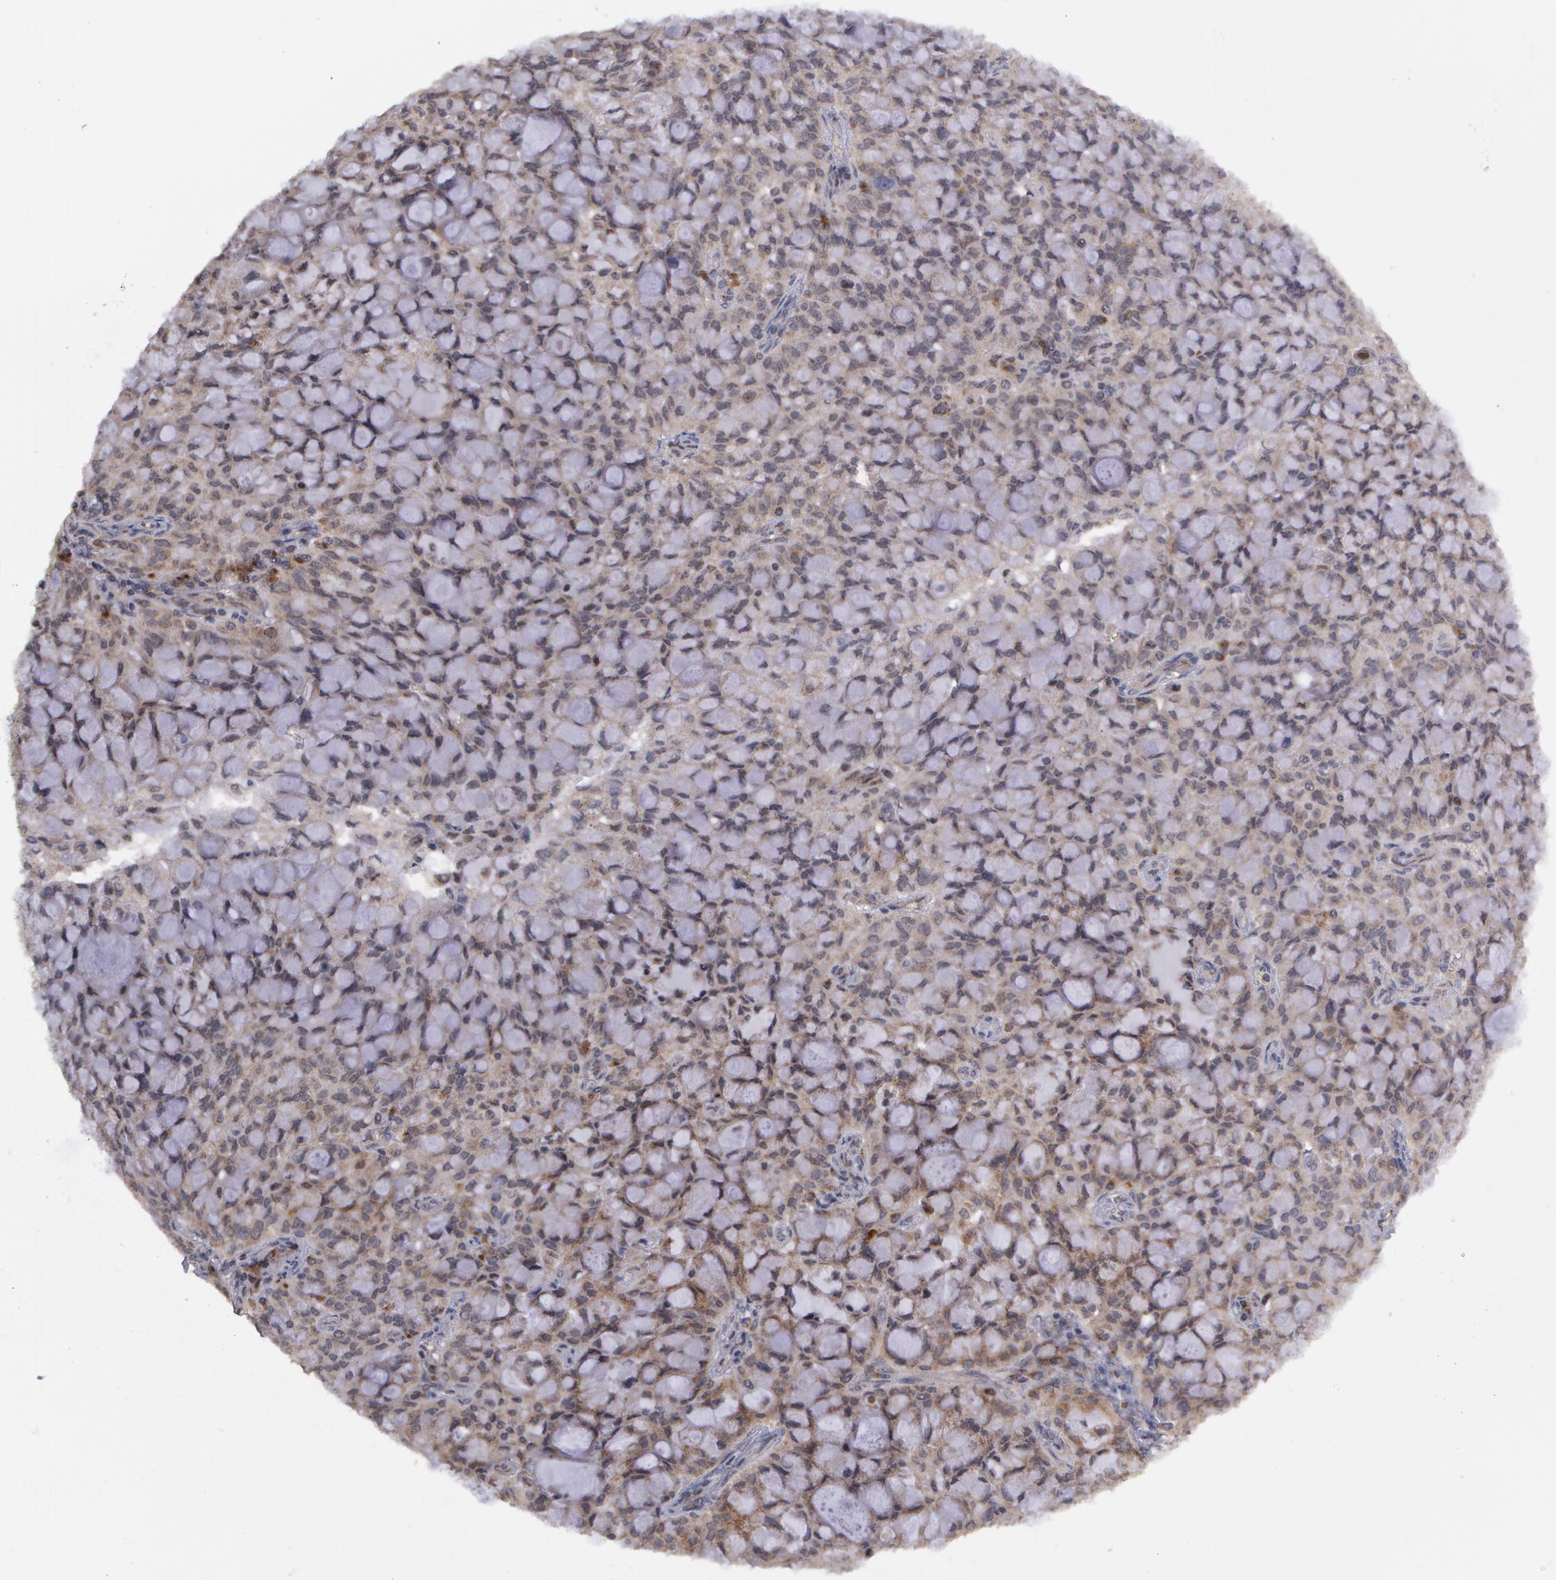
{"staining": {"intensity": "negative", "quantity": "none", "location": "none"}, "tissue": "lung cancer", "cell_type": "Tumor cells", "image_type": "cancer", "snomed": [{"axis": "morphology", "description": "Adenocarcinoma, NOS"}, {"axis": "topography", "description": "Lung"}], "caption": "A photomicrograph of human lung adenocarcinoma is negative for staining in tumor cells.", "gene": "STX5", "patient": {"sex": "female", "age": 44}}